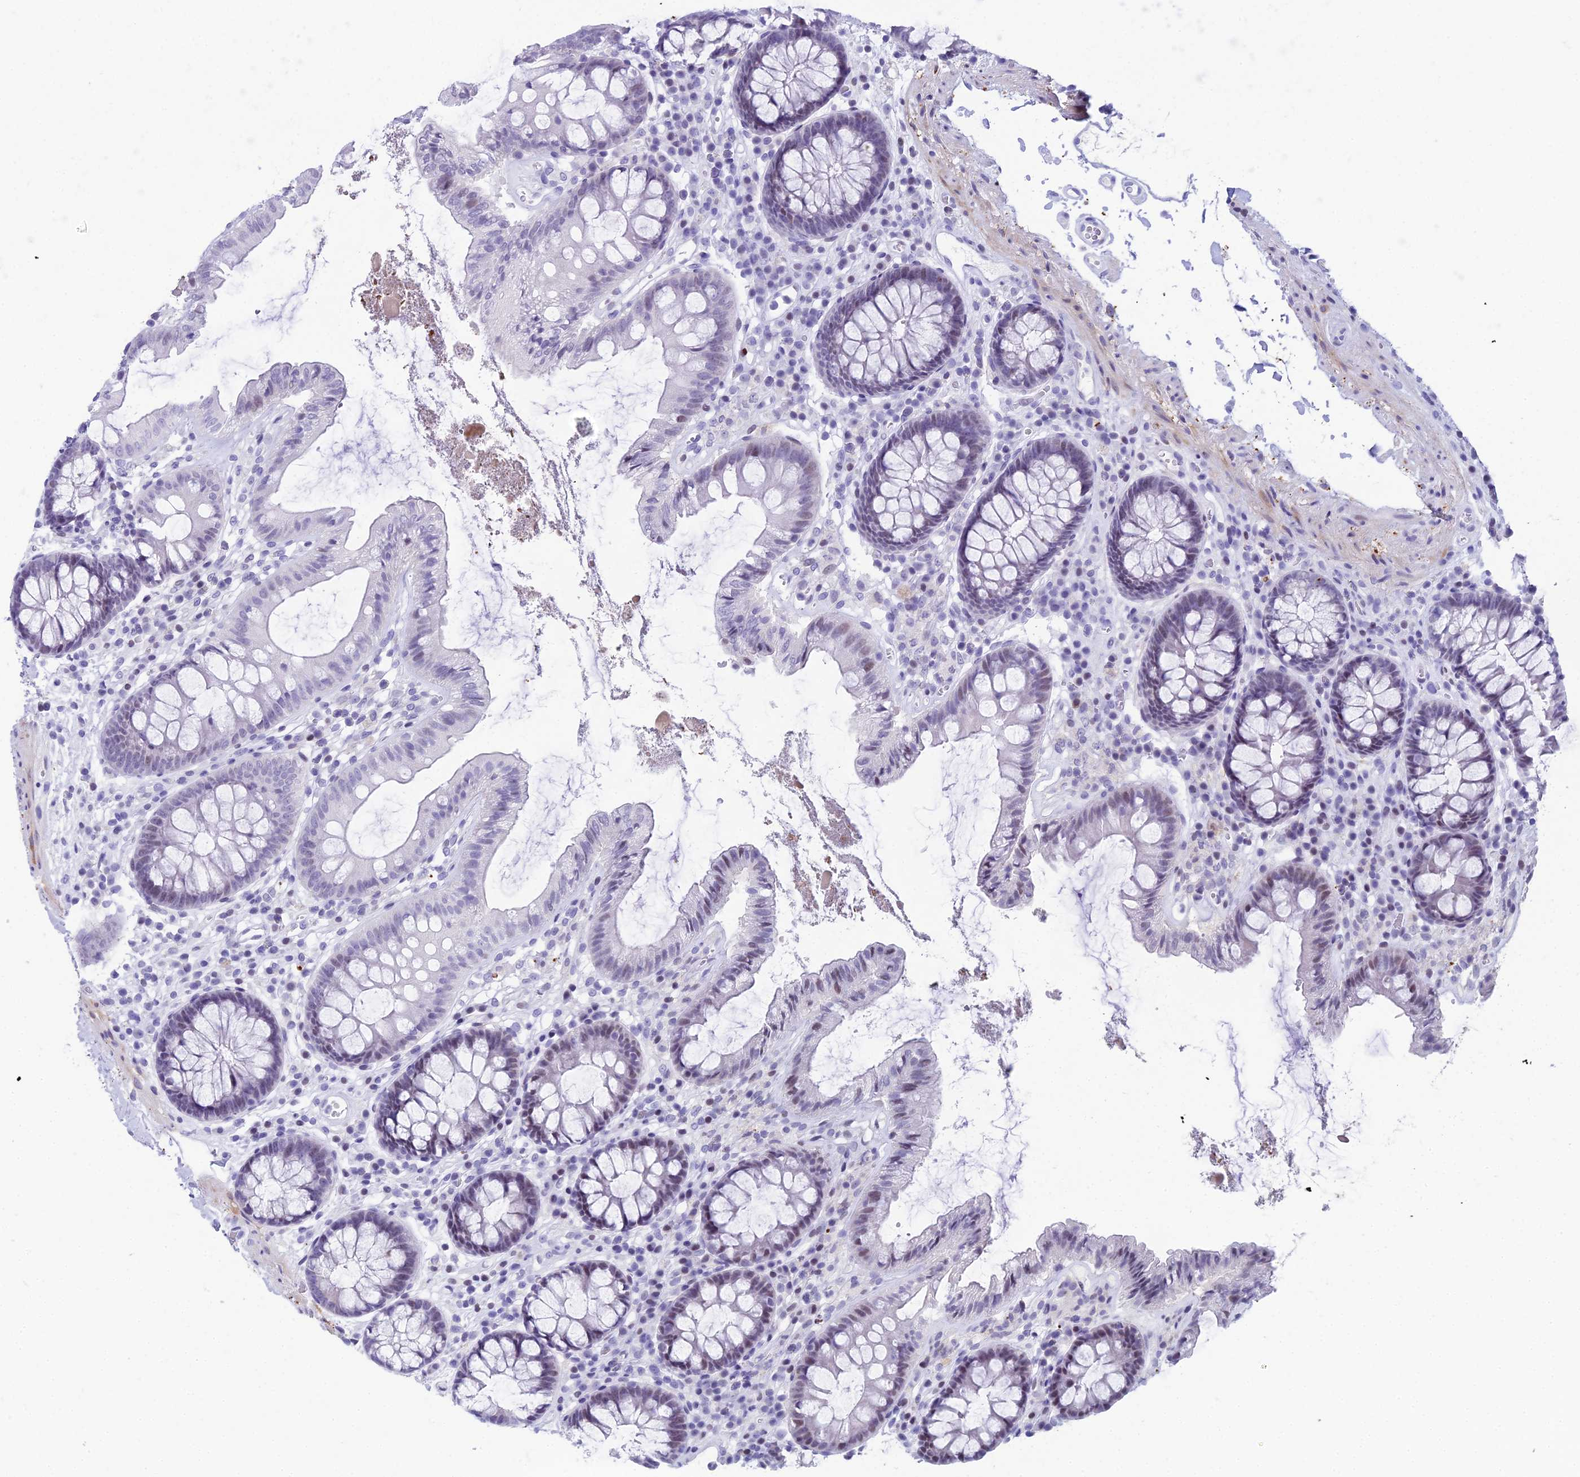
{"staining": {"intensity": "negative", "quantity": "none", "location": "none"}, "tissue": "colon", "cell_type": "Endothelial cells", "image_type": "normal", "snomed": [{"axis": "morphology", "description": "Normal tissue, NOS"}, {"axis": "topography", "description": "Colon"}], "caption": "An image of colon stained for a protein reveals no brown staining in endothelial cells. (DAB immunohistochemistry (IHC) visualized using brightfield microscopy, high magnification).", "gene": "CC2D2A", "patient": {"sex": "male", "age": 84}}